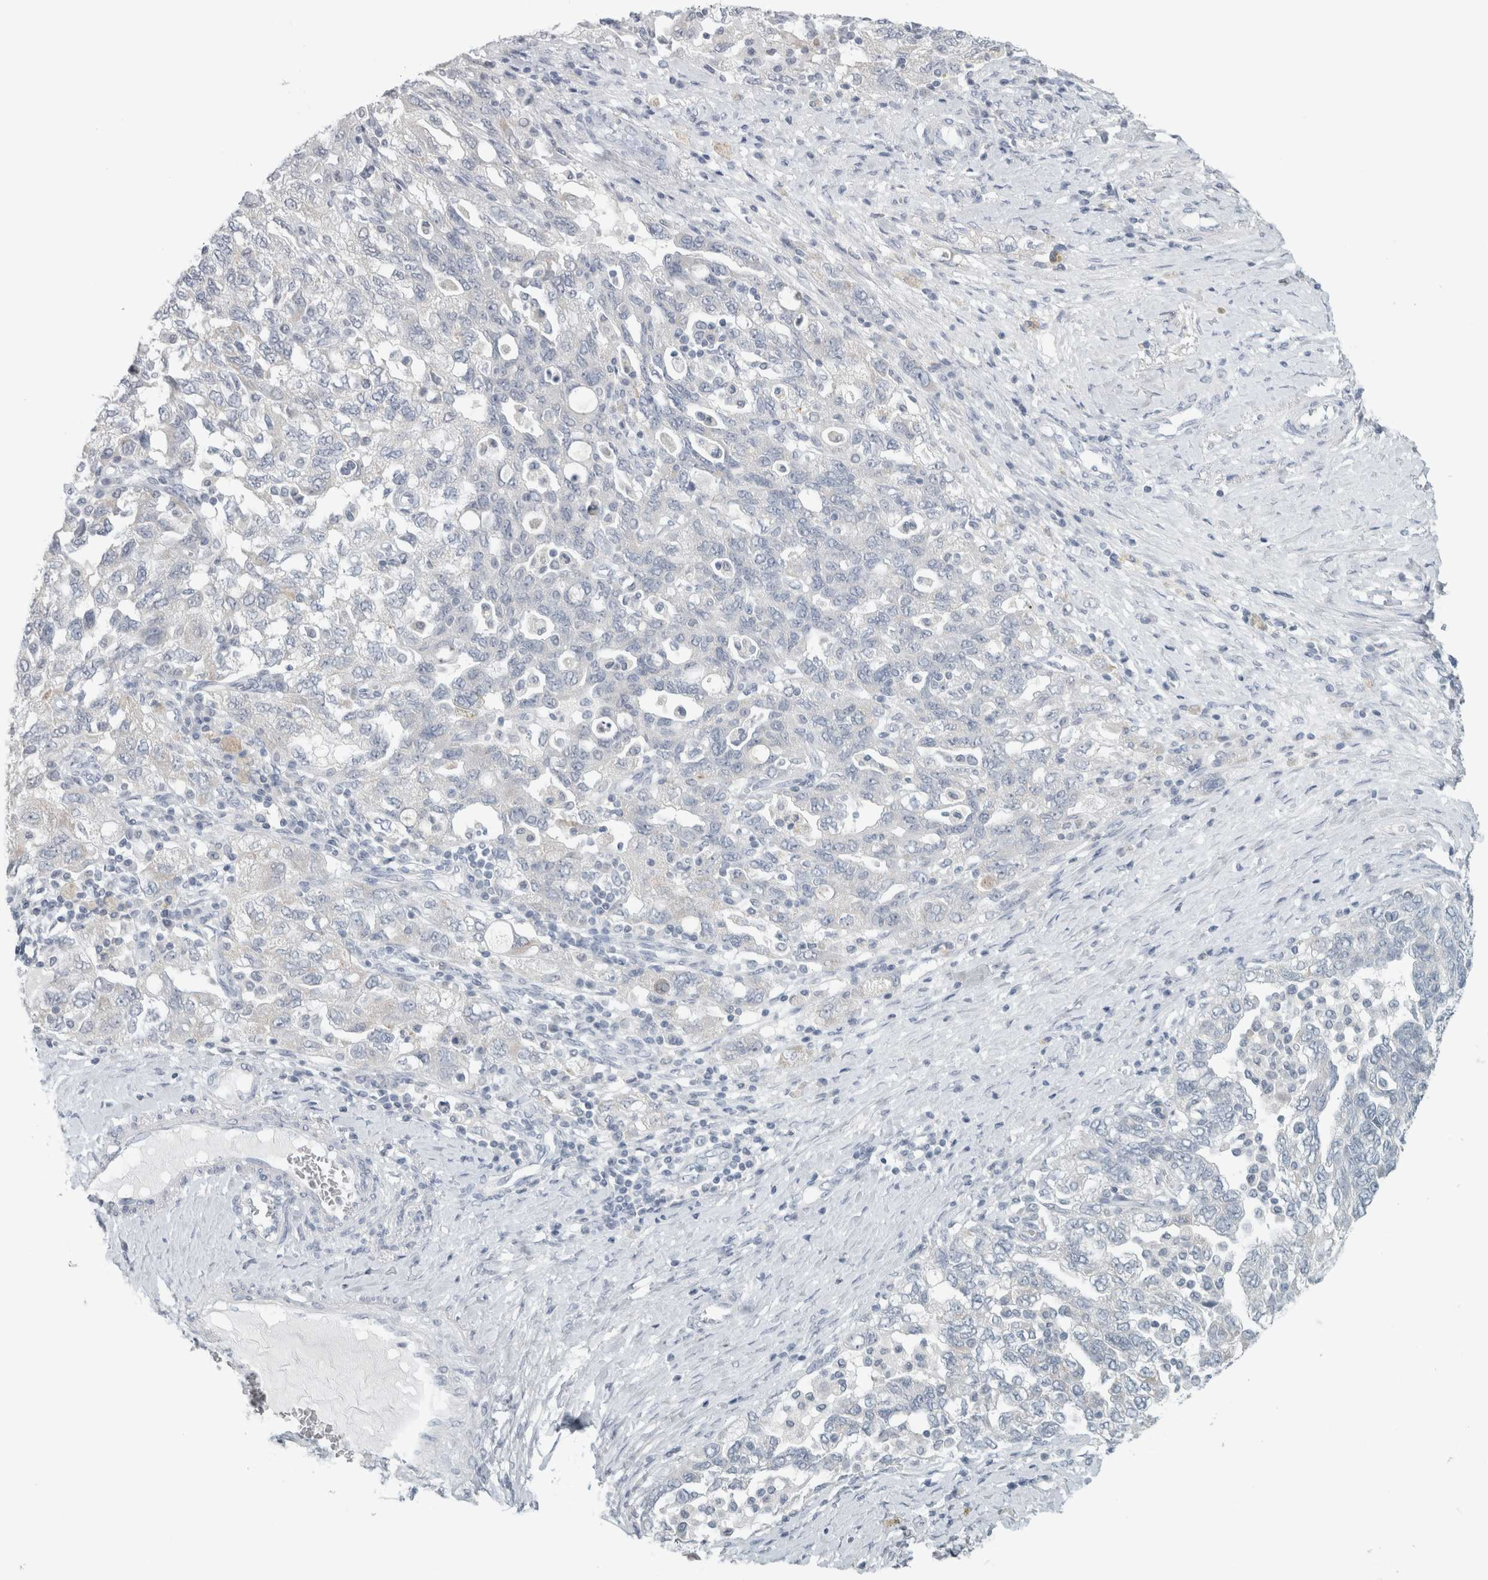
{"staining": {"intensity": "negative", "quantity": "none", "location": "none"}, "tissue": "ovarian cancer", "cell_type": "Tumor cells", "image_type": "cancer", "snomed": [{"axis": "morphology", "description": "Carcinoma, NOS"}, {"axis": "morphology", "description": "Cystadenocarcinoma, serous, NOS"}, {"axis": "topography", "description": "Ovary"}], "caption": "IHC of ovarian cancer (carcinoma) reveals no staining in tumor cells.", "gene": "TRIT1", "patient": {"sex": "female", "age": 69}}